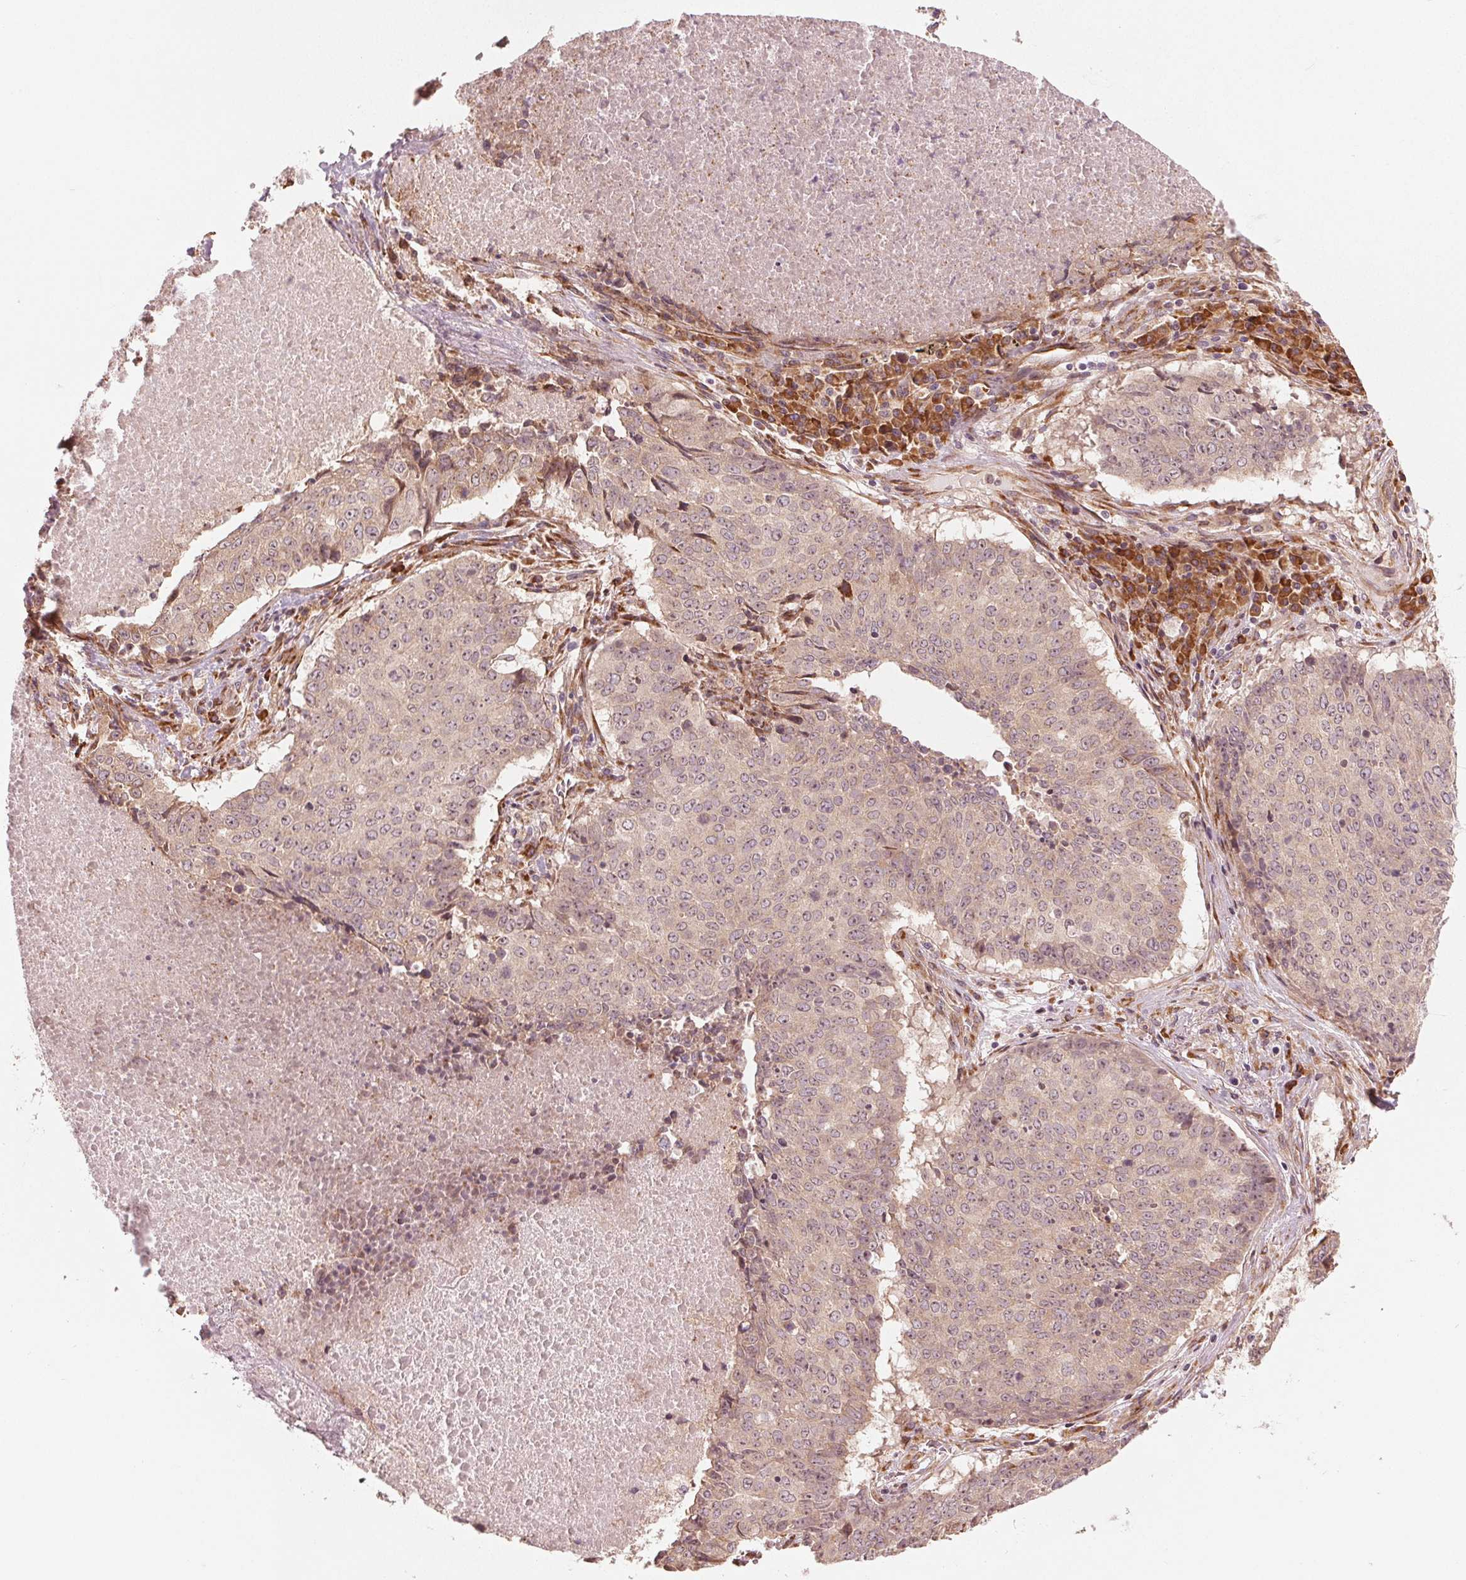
{"staining": {"intensity": "weak", "quantity": "25%-75%", "location": "cytoplasmic/membranous"}, "tissue": "lung cancer", "cell_type": "Tumor cells", "image_type": "cancer", "snomed": [{"axis": "morphology", "description": "Normal tissue, NOS"}, {"axis": "morphology", "description": "Squamous cell carcinoma, NOS"}, {"axis": "topography", "description": "Bronchus"}, {"axis": "topography", "description": "Lung"}], "caption": "The photomicrograph reveals a brown stain indicating the presence of a protein in the cytoplasmic/membranous of tumor cells in lung cancer.", "gene": "CMIP", "patient": {"sex": "male", "age": 64}}